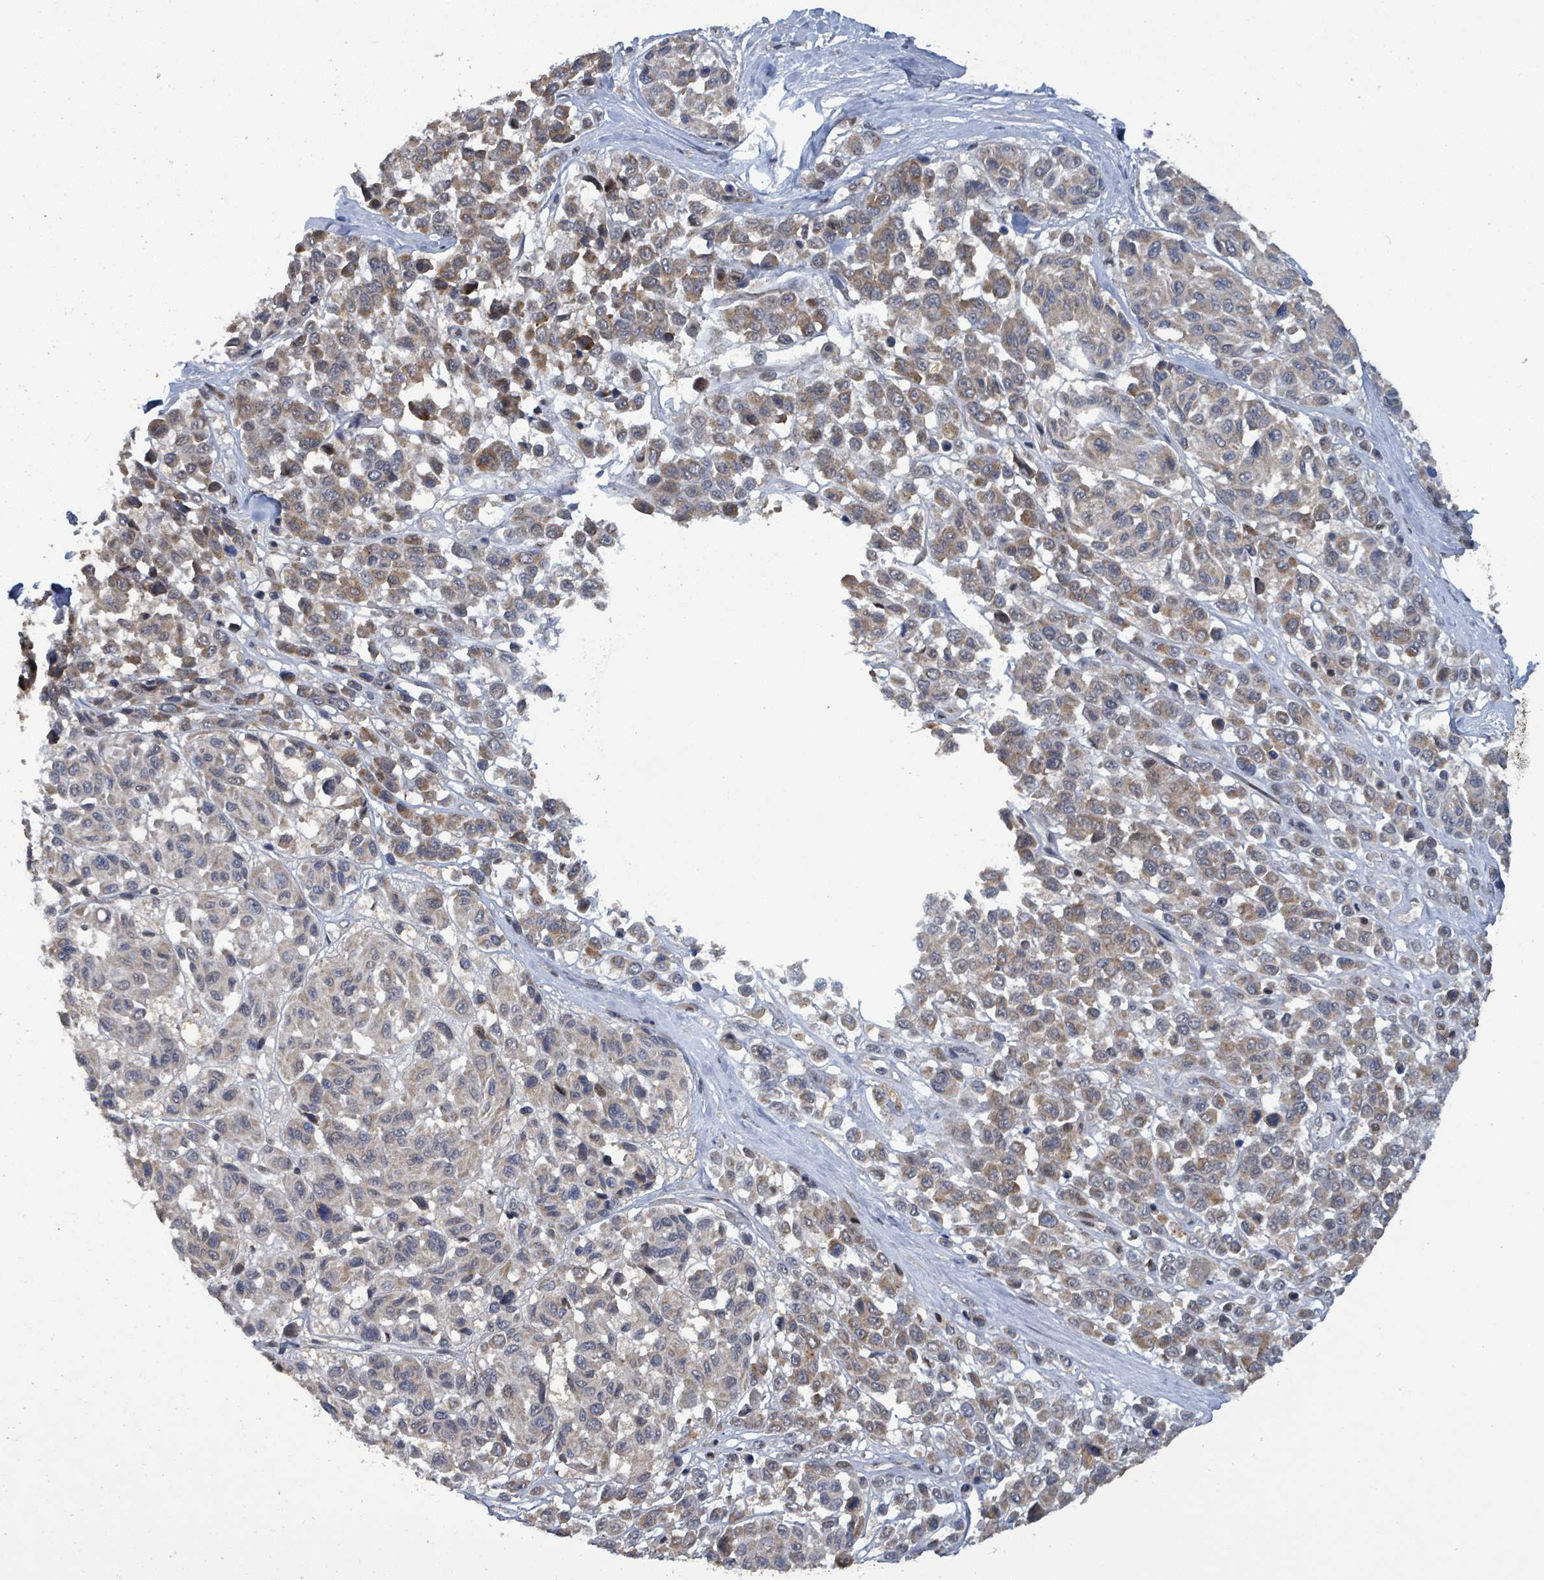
{"staining": {"intensity": "weak", "quantity": "25%-75%", "location": "cytoplasmic/membranous"}, "tissue": "melanoma", "cell_type": "Tumor cells", "image_type": "cancer", "snomed": [{"axis": "morphology", "description": "Malignant melanoma, NOS"}, {"axis": "topography", "description": "Skin"}], "caption": "An image showing weak cytoplasmic/membranous positivity in approximately 25%-75% of tumor cells in melanoma, as visualized by brown immunohistochemical staining.", "gene": "COQ6", "patient": {"sex": "female", "age": 66}}